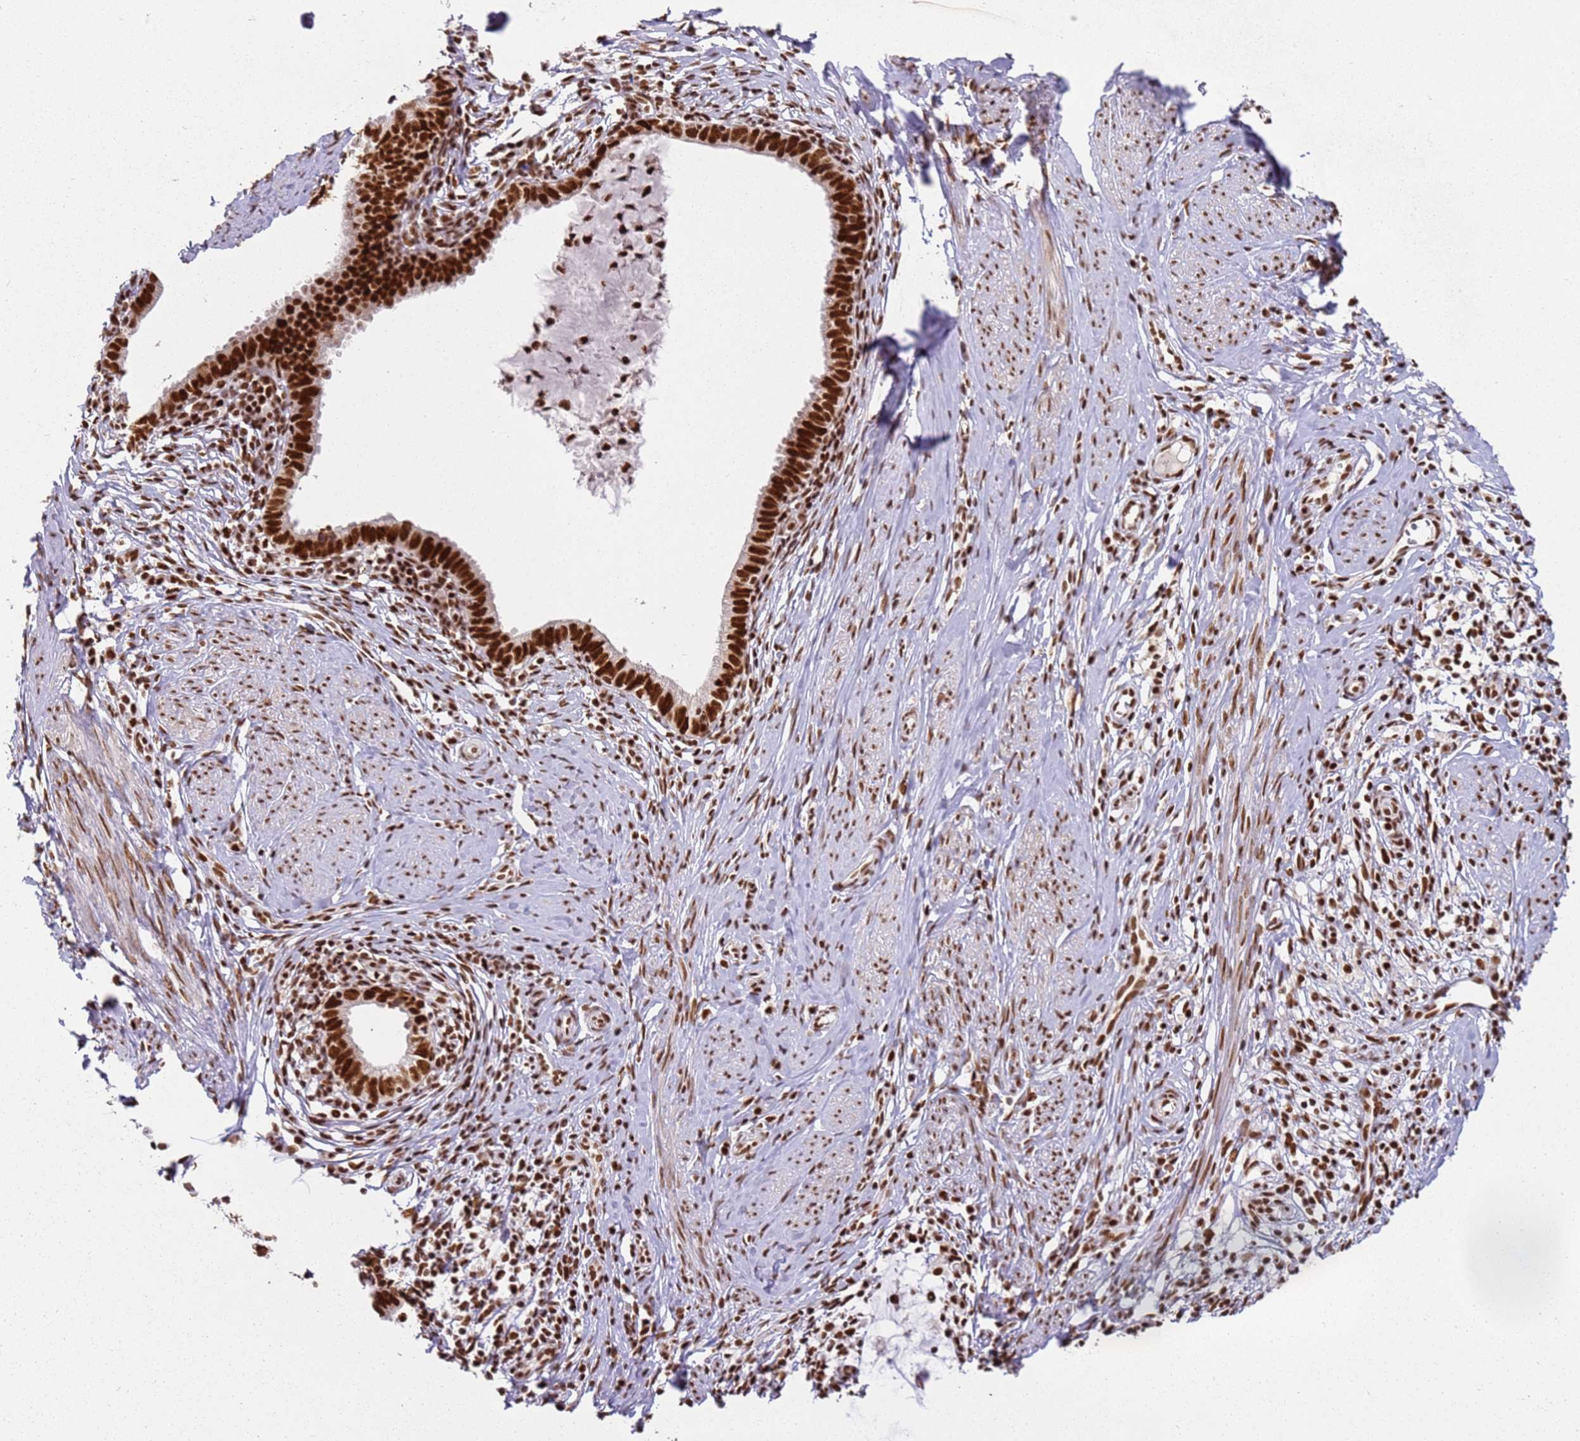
{"staining": {"intensity": "strong", "quantity": ">75%", "location": "nuclear"}, "tissue": "cervical cancer", "cell_type": "Tumor cells", "image_type": "cancer", "snomed": [{"axis": "morphology", "description": "Adenocarcinoma, NOS"}, {"axis": "topography", "description": "Cervix"}], "caption": "Immunohistochemical staining of adenocarcinoma (cervical) demonstrates high levels of strong nuclear expression in approximately >75% of tumor cells.", "gene": "TENT4A", "patient": {"sex": "female", "age": 36}}